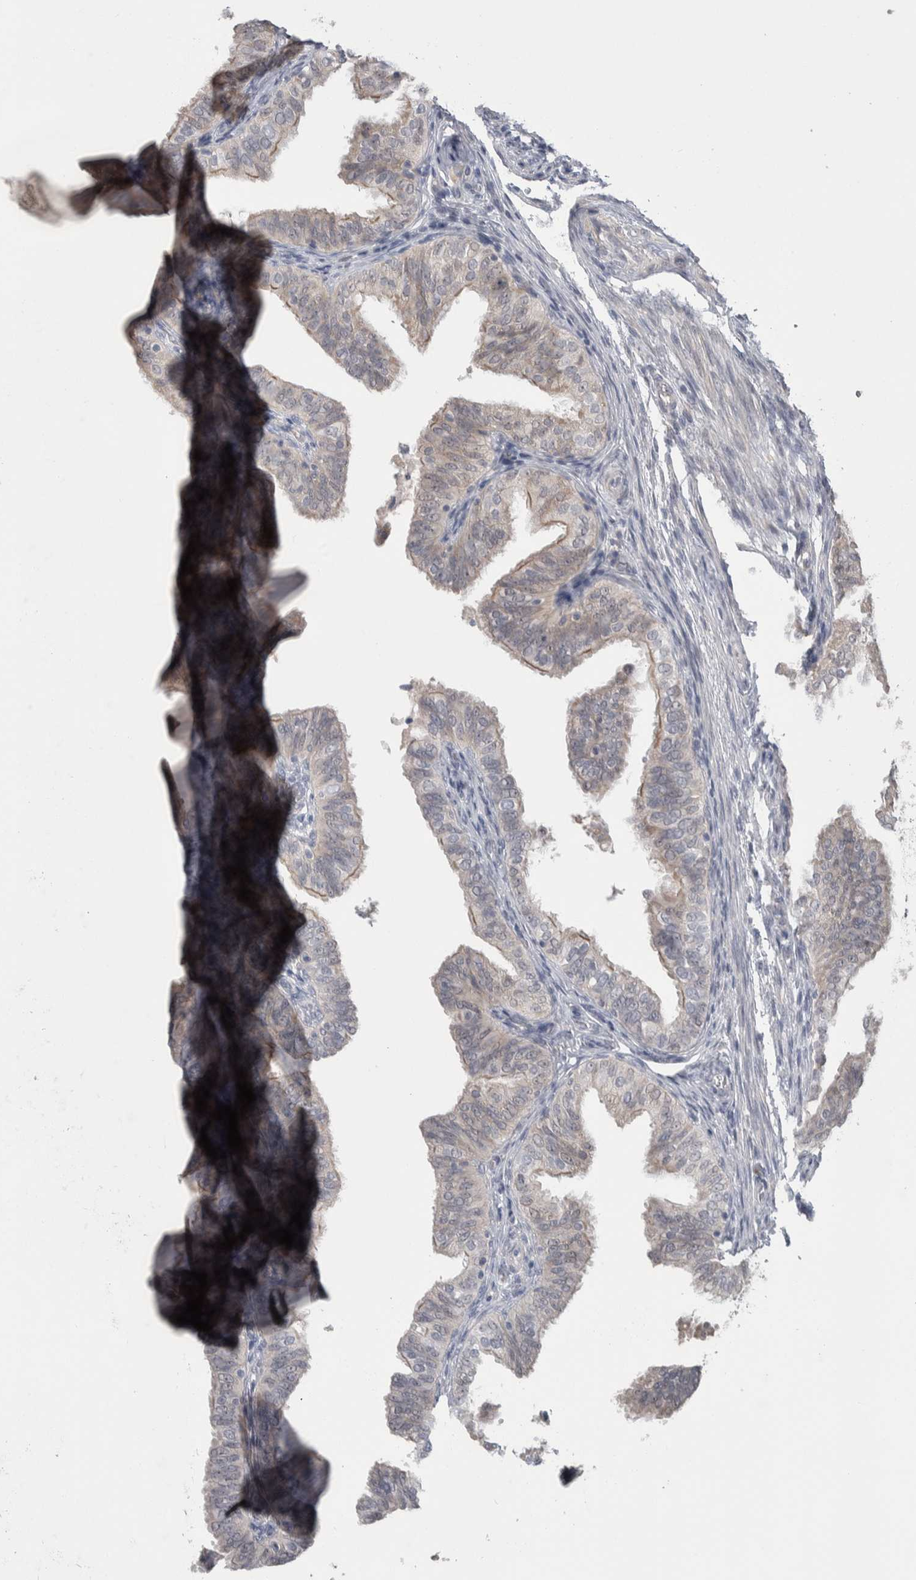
{"staining": {"intensity": "weak", "quantity": "25%-75%", "location": "cytoplasmic/membranous"}, "tissue": "fallopian tube", "cell_type": "Glandular cells", "image_type": "normal", "snomed": [{"axis": "morphology", "description": "Normal tissue, NOS"}, {"axis": "topography", "description": "Fallopian tube"}], "caption": "Protein staining of unremarkable fallopian tube exhibits weak cytoplasmic/membranous expression in about 25%-75% of glandular cells.", "gene": "CUL2", "patient": {"sex": "female", "age": 35}}